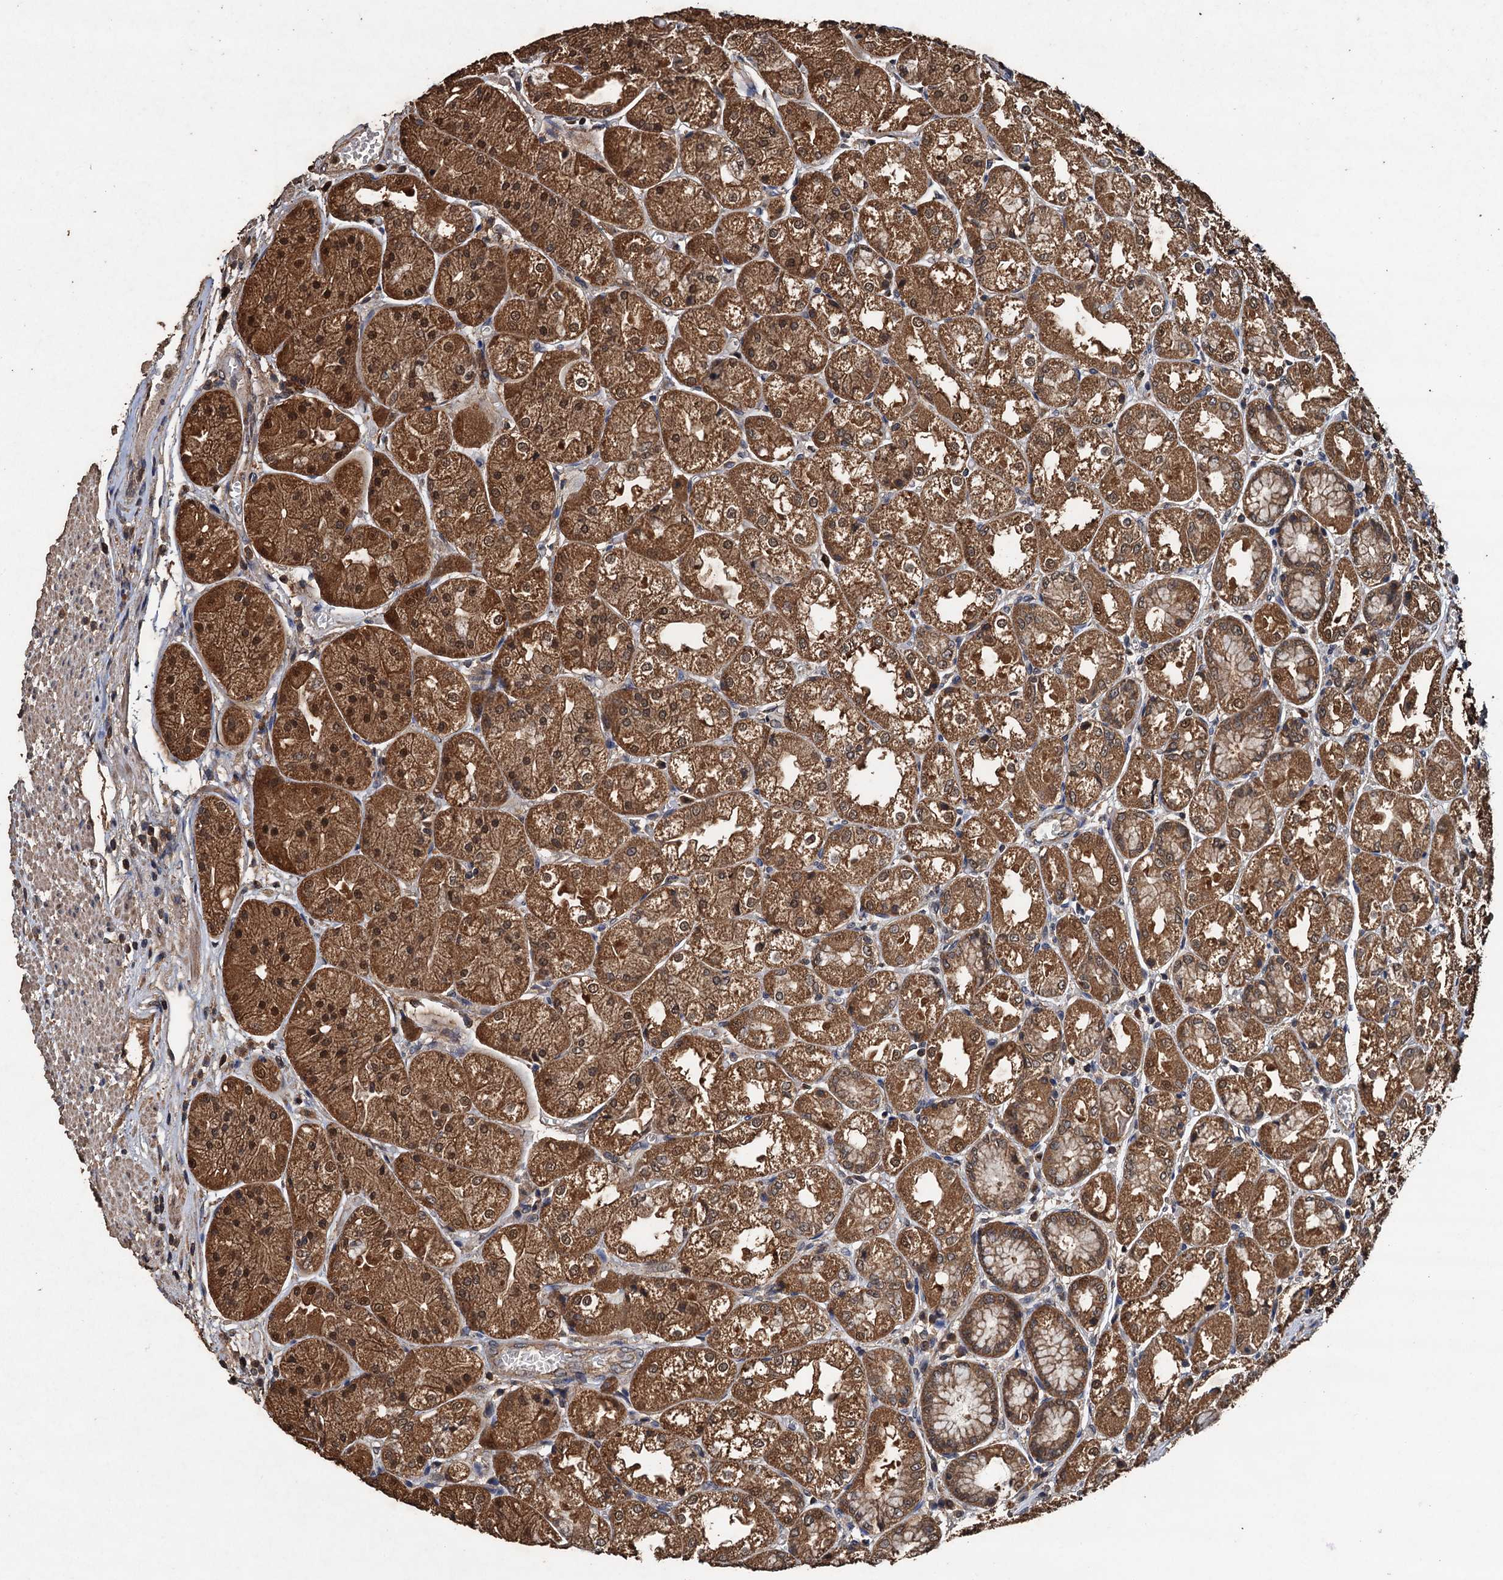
{"staining": {"intensity": "moderate", "quantity": ">75%", "location": "cytoplasmic/membranous,nuclear"}, "tissue": "stomach", "cell_type": "Glandular cells", "image_type": "normal", "snomed": [{"axis": "morphology", "description": "Normal tissue, NOS"}, {"axis": "topography", "description": "Stomach, upper"}], "caption": "IHC photomicrograph of unremarkable stomach stained for a protein (brown), which demonstrates medium levels of moderate cytoplasmic/membranous,nuclear staining in approximately >75% of glandular cells.", "gene": "PSMD9", "patient": {"sex": "male", "age": 72}}